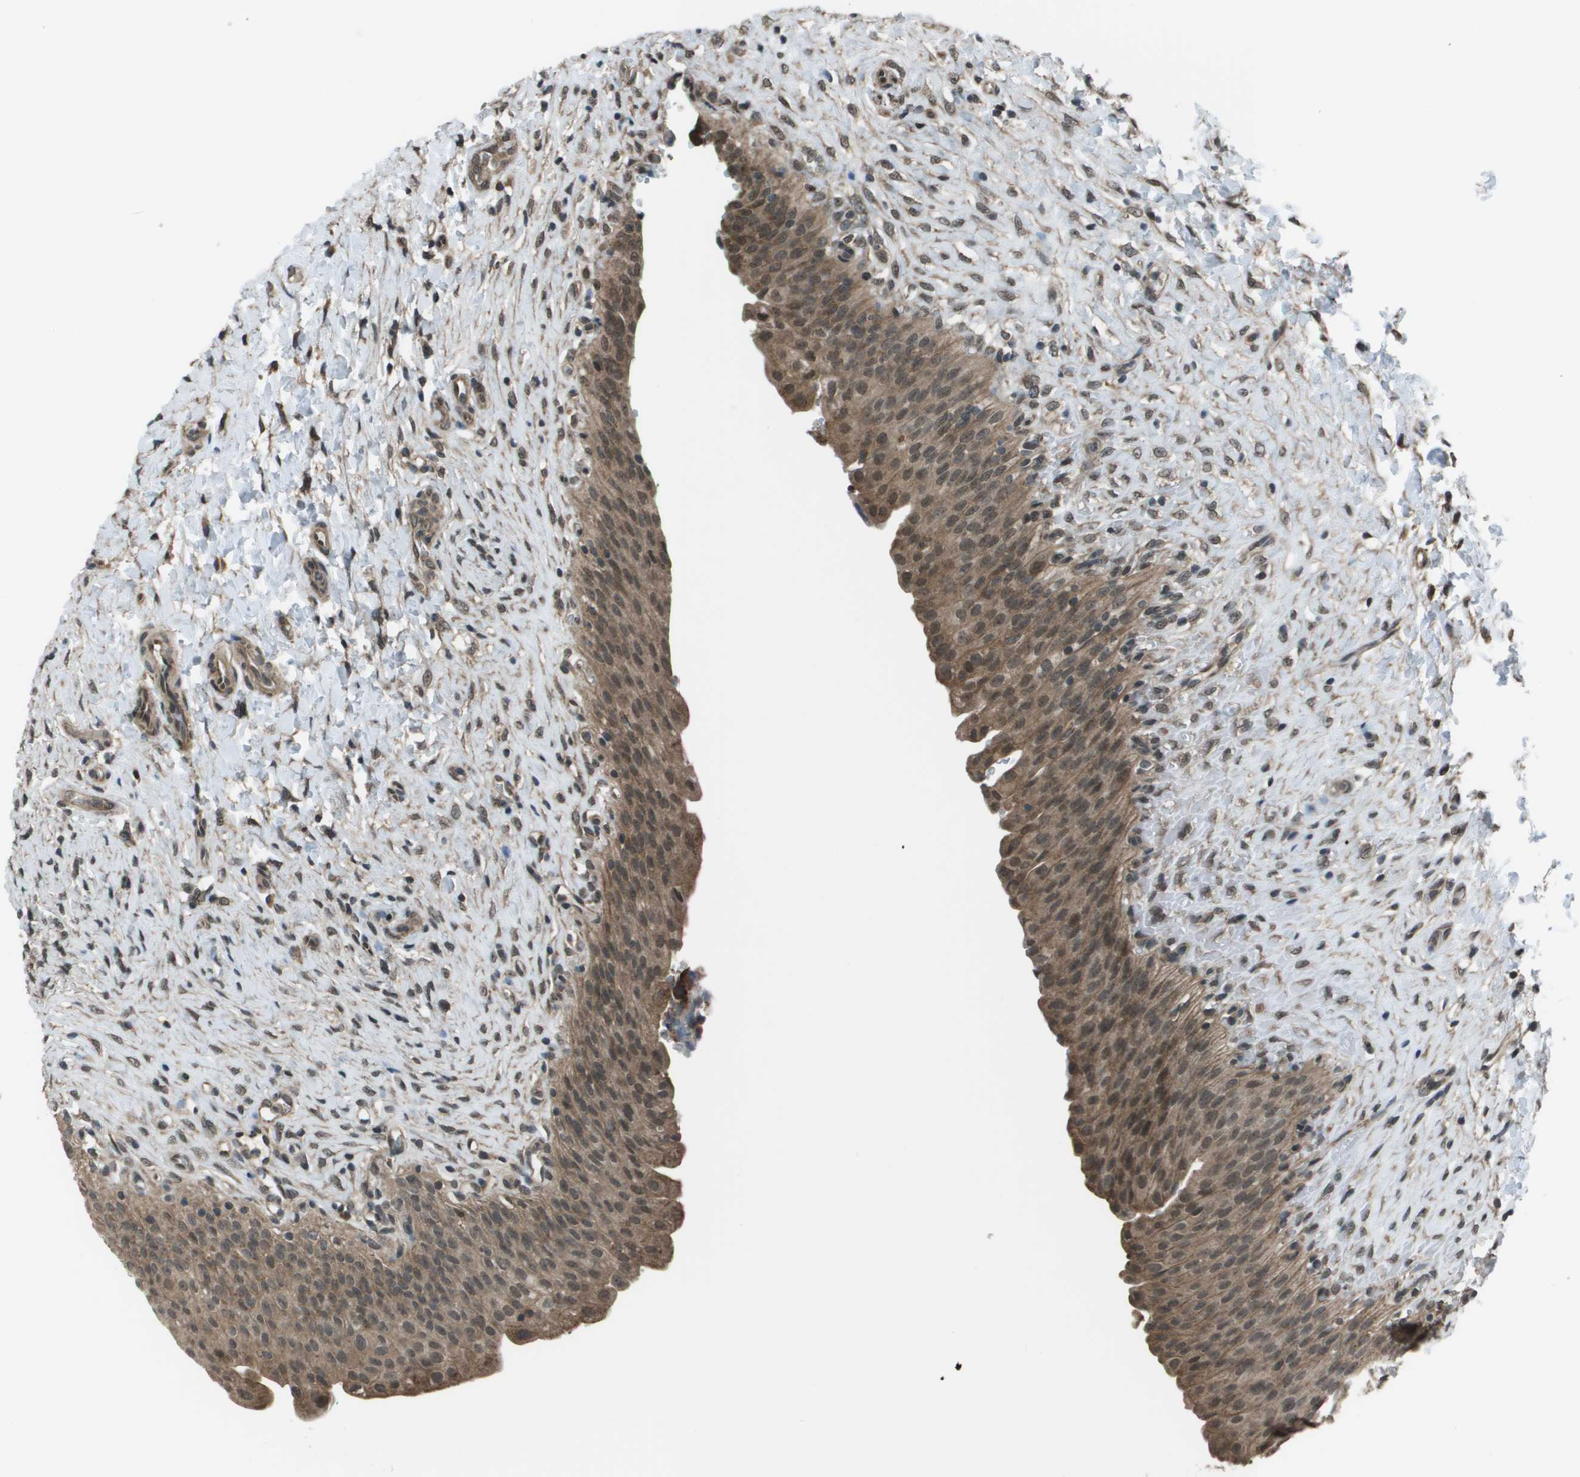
{"staining": {"intensity": "moderate", "quantity": ">75%", "location": "cytoplasmic/membranous,nuclear"}, "tissue": "urinary bladder", "cell_type": "Urothelial cells", "image_type": "normal", "snomed": [{"axis": "morphology", "description": "Urothelial carcinoma, High grade"}, {"axis": "topography", "description": "Urinary bladder"}], "caption": "Brown immunohistochemical staining in normal urinary bladder exhibits moderate cytoplasmic/membranous,nuclear staining in approximately >75% of urothelial cells. The protein is stained brown, and the nuclei are stained in blue (DAB (3,3'-diaminobenzidine) IHC with brightfield microscopy, high magnification).", "gene": "PPFIA1", "patient": {"sex": "male", "age": 46}}